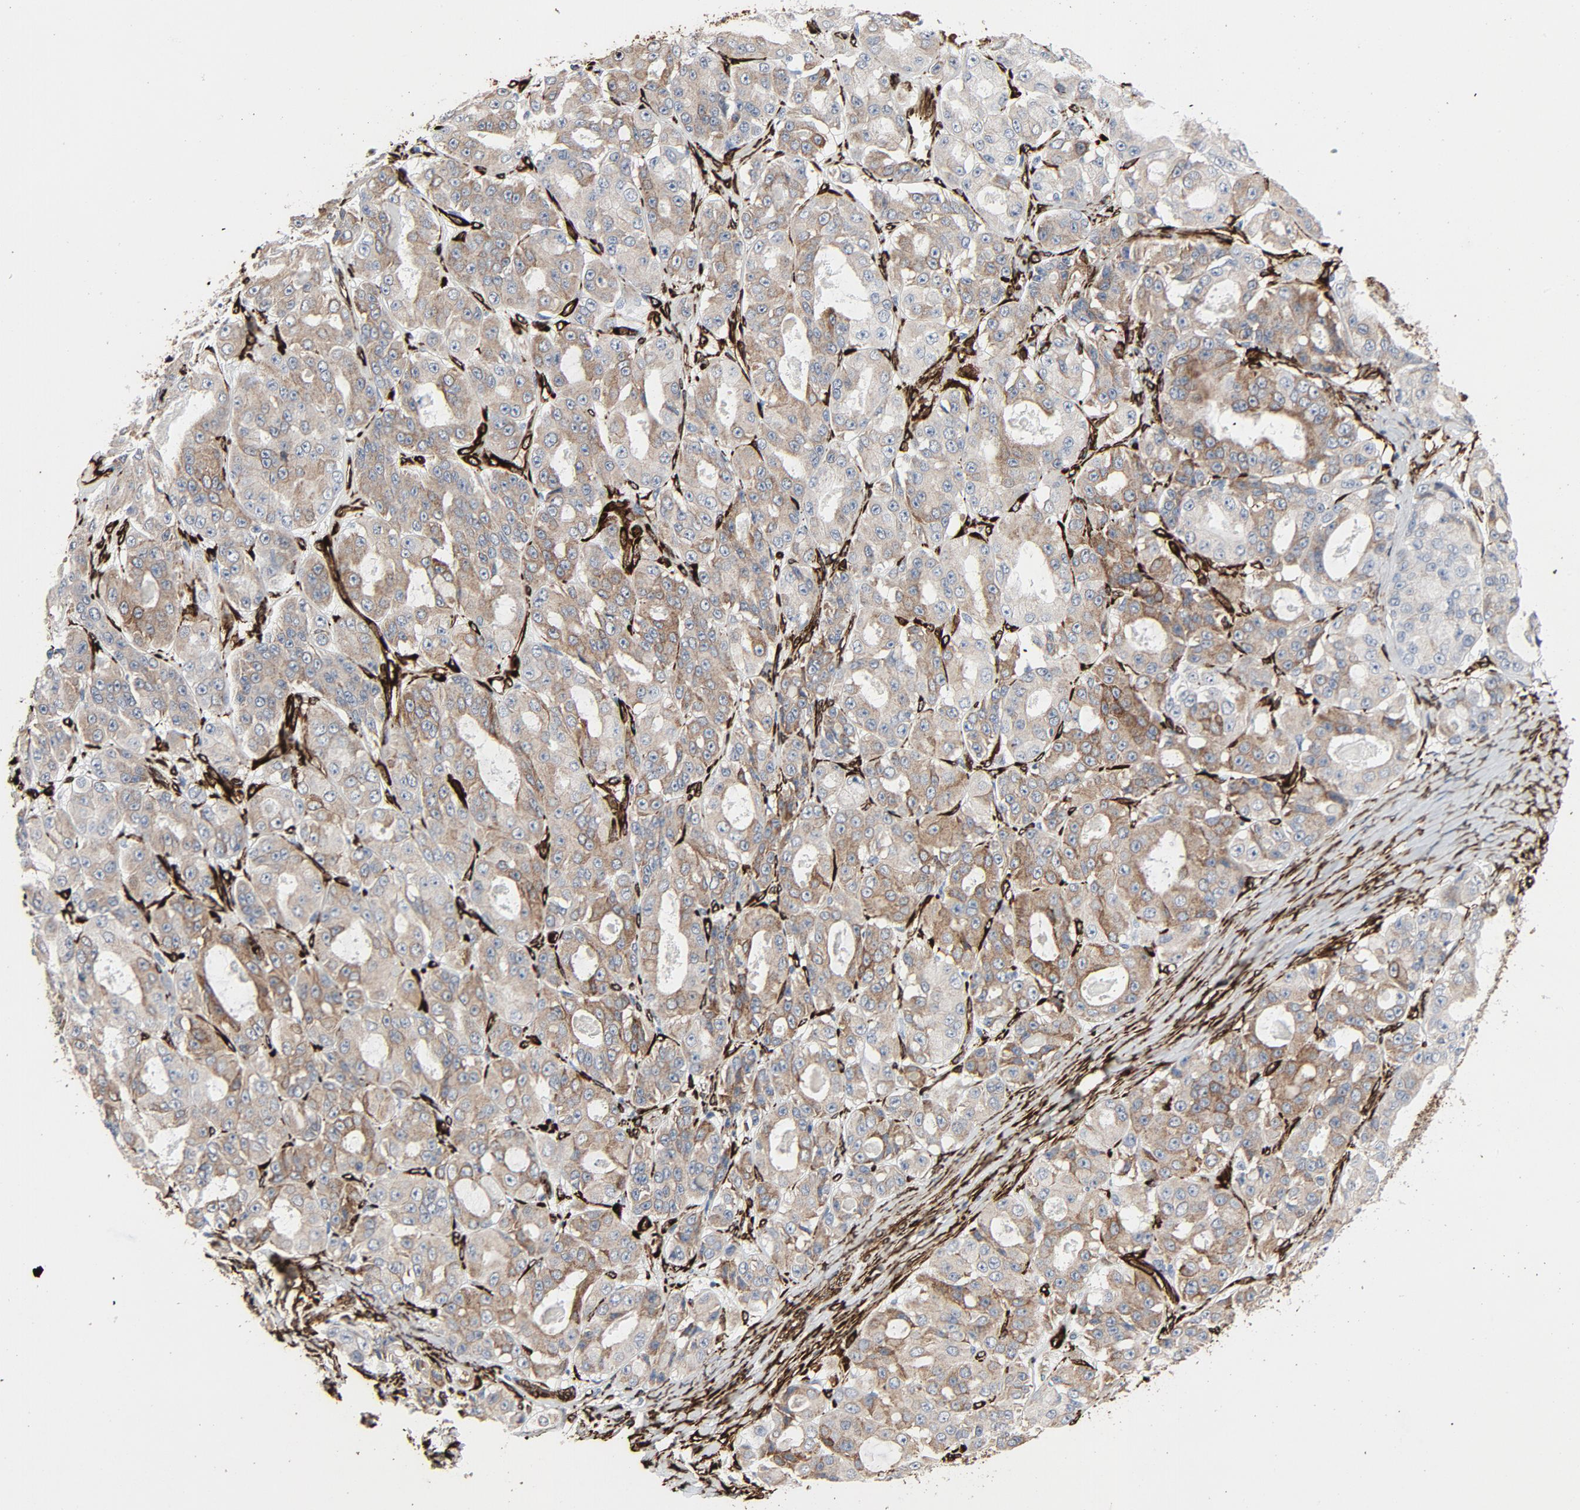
{"staining": {"intensity": "moderate", "quantity": ">75%", "location": "cytoplasmic/membranous"}, "tissue": "ovarian cancer", "cell_type": "Tumor cells", "image_type": "cancer", "snomed": [{"axis": "morphology", "description": "Normal tissue, NOS"}, {"axis": "morphology", "description": "Cystadenocarcinoma, serous, NOS"}, {"axis": "topography", "description": "Fallopian tube"}, {"axis": "topography", "description": "Ovary"}], "caption": "High-power microscopy captured an IHC photomicrograph of ovarian serous cystadenocarcinoma, revealing moderate cytoplasmic/membranous positivity in about >75% of tumor cells. (IHC, brightfield microscopy, high magnification).", "gene": "SERPINH1", "patient": {"sex": "female", "age": 56}}